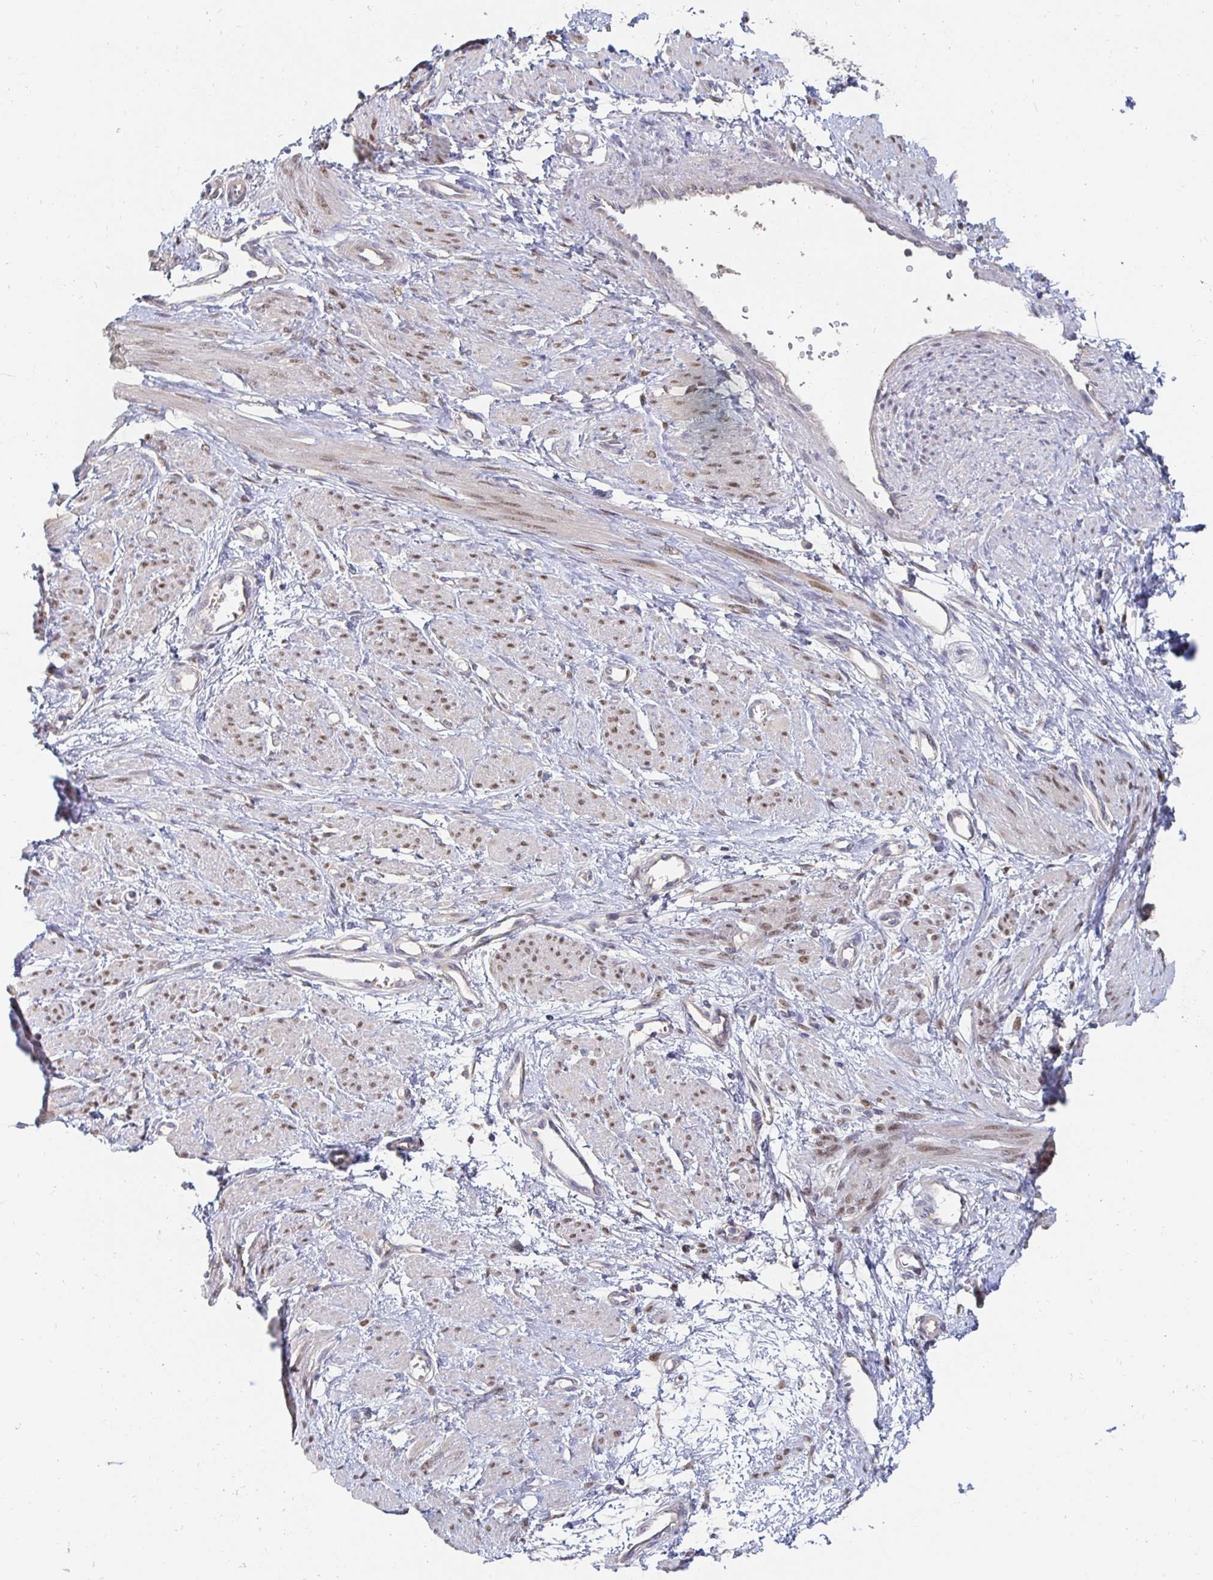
{"staining": {"intensity": "moderate", "quantity": ">75%", "location": "nuclear"}, "tissue": "smooth muscle", "cell_type": "Smooth muscle cells", "image_type": "normal", "snomed": [{"axis": "morphology", "description": "Normal tissue, NOS"}, {"axis": "topography", "description": "Smooth muscle"}, {"axis": "topography", "description": "Uterus"}], "caption": "This photomicrograph reveals IHC staining of normal smooth muscle, with medium moderate nuclear positivity in about >75% of smooth muscle cells.", "gene": "MEIS1", "patient": {"sex": "female", "age": 39}}